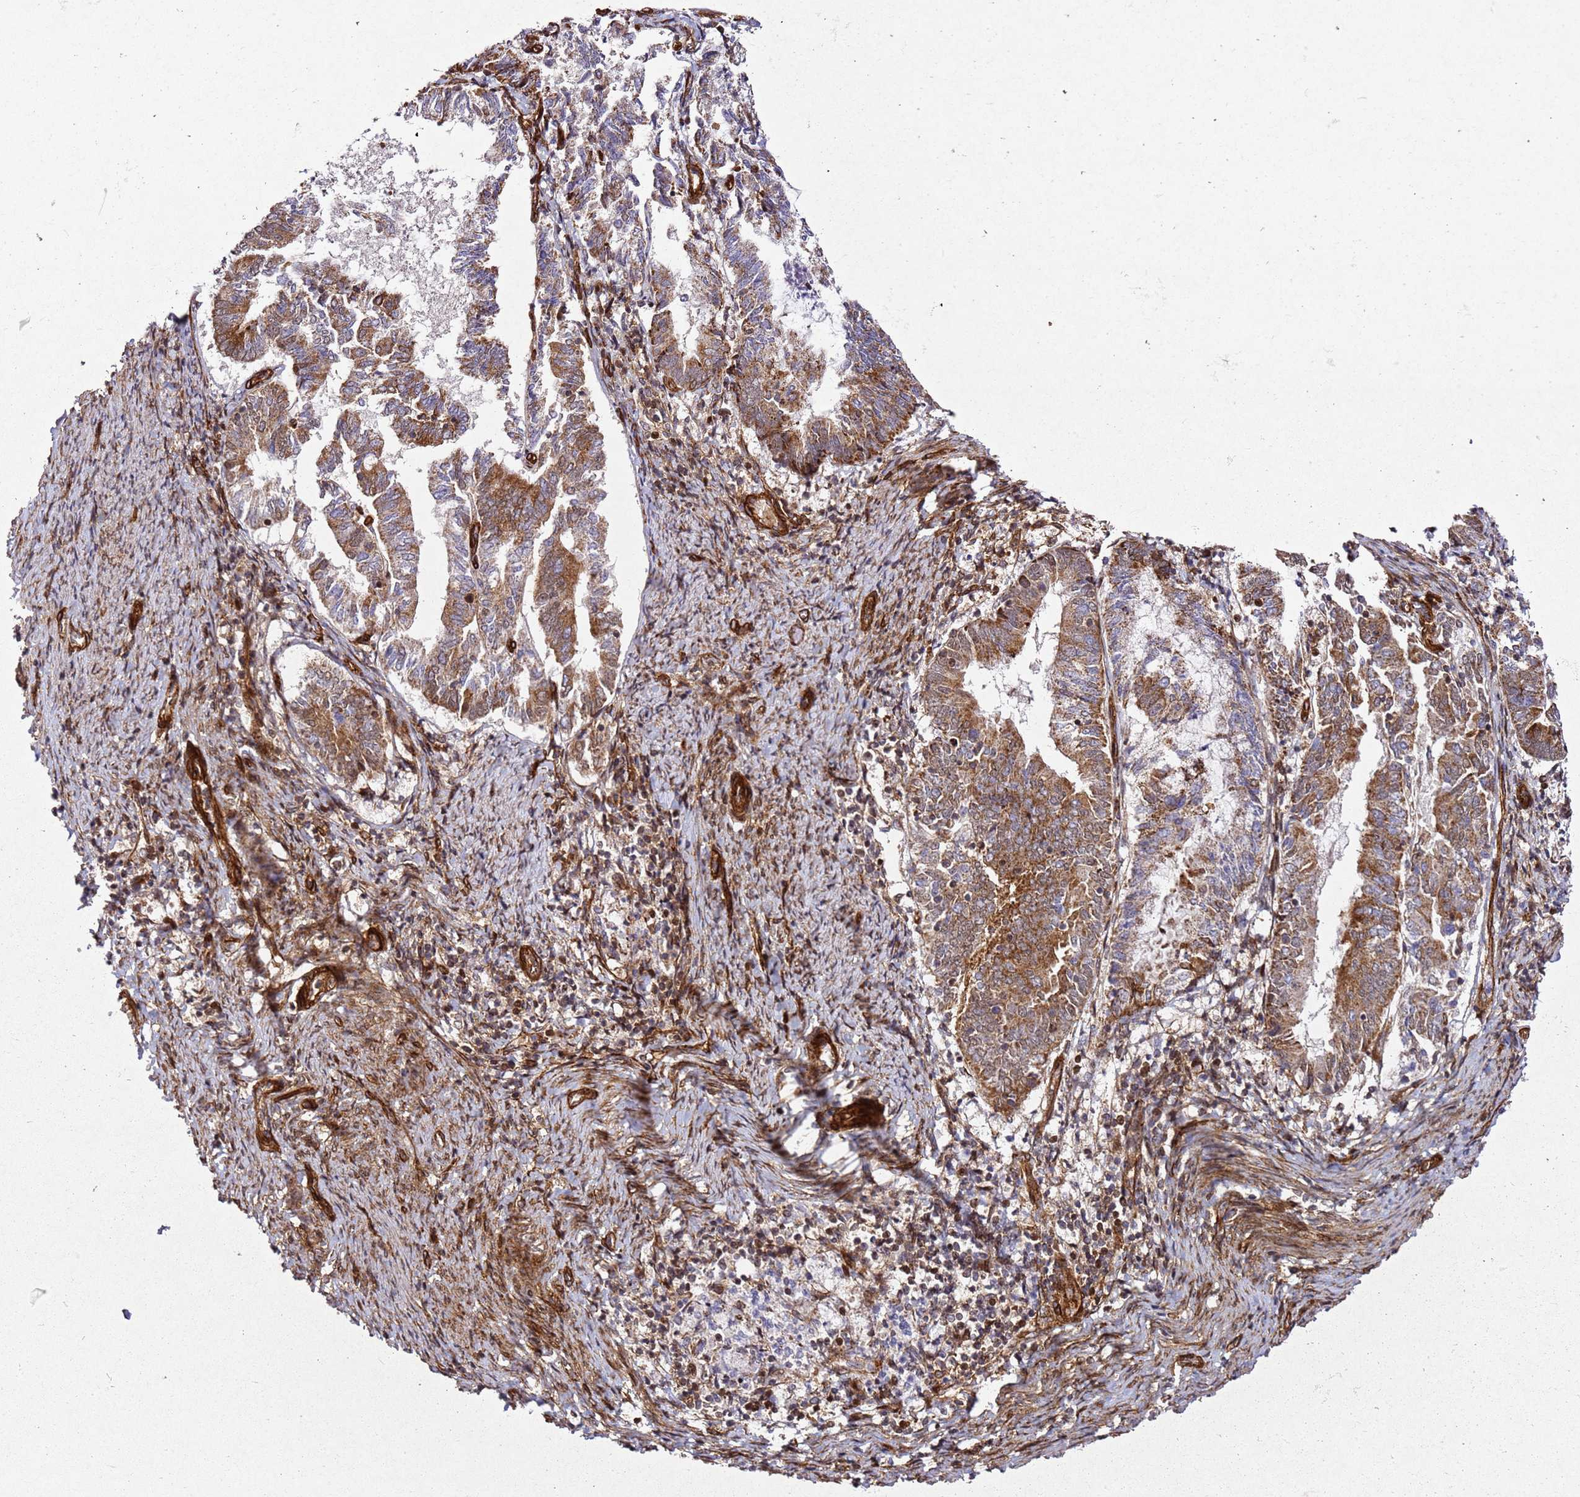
{"staining": {"intensity": "moderate", "quantity": ">75%", "location": "cytoplasmic/membranous"}, "tissue": "endometrial cancer", "cell_type": "Tumor cells", "image_type": "cancer", "snomed": [{"axis": "morphology", "description": "Adenocarcinoma, NOS"}, {"axis": "topography", "description": "Endometrium"}], "caption": "Endometrial adenocarcinoma stained for a protein shows moderate cytoplasmic/membranous positivity in tumor cells.", "gene": "ZNF296", "patient": {"sex": "female", "age": 80}}